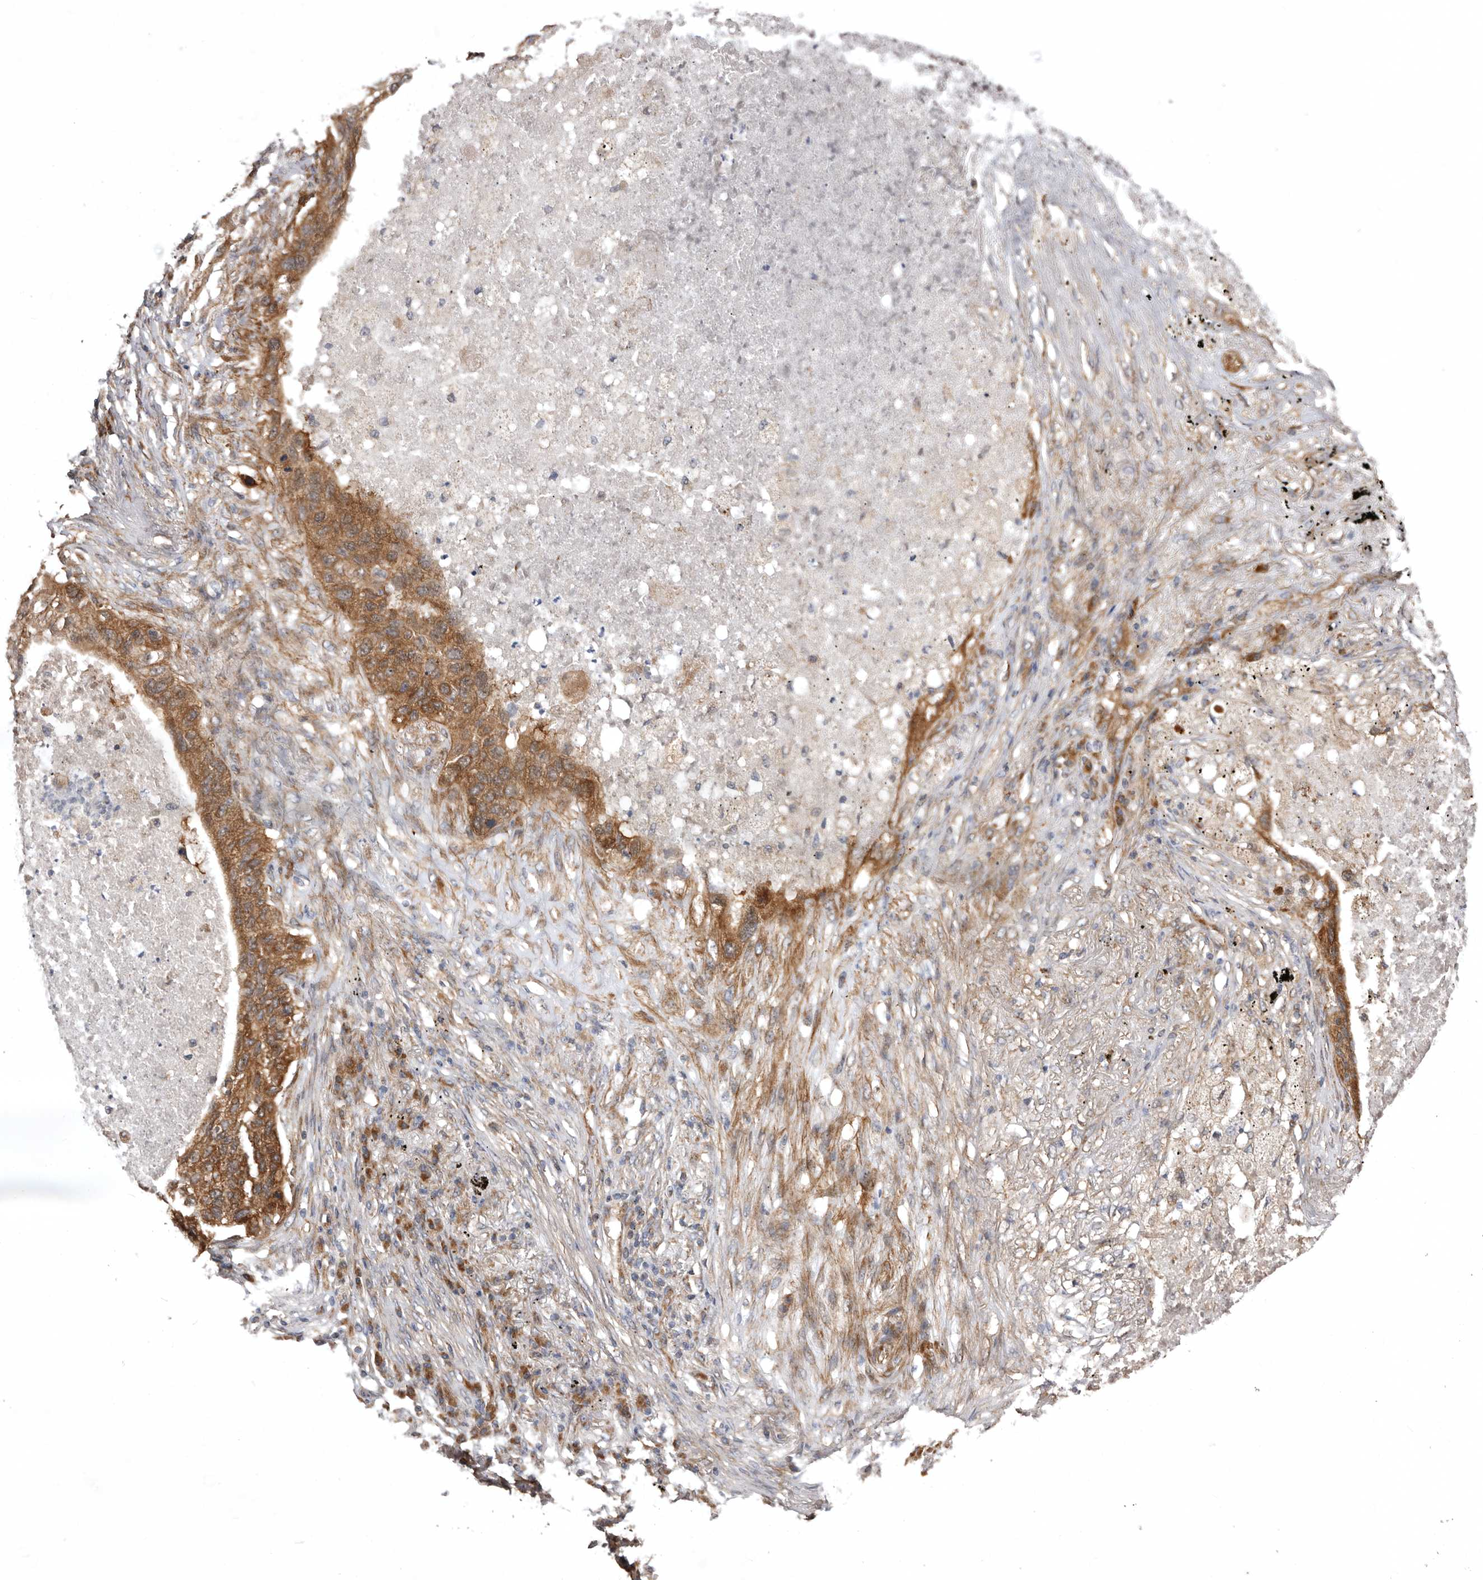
{"staining": {"intensity": "moderate", "quantity": ">75%", "location": "cytoplasmic/membranous"}, "tissue": "lung cancer", "cell_type": "Tumor cells", "image_type": "cancer", "snomed": [{"axis": "morphology", "description": "Squamous cell carcinoma, NOS"}, {"axis": "topography", "description": "Lung"}], "caption": "Lung cancer (squamous cell carcinoma) stained with a brown dye demonstrates moderate cytoplasmic/membranous positive staining in about >75% of tumor cells.", "gene": "PROKR1", "patient": {"sex": "female", "age": 63}}